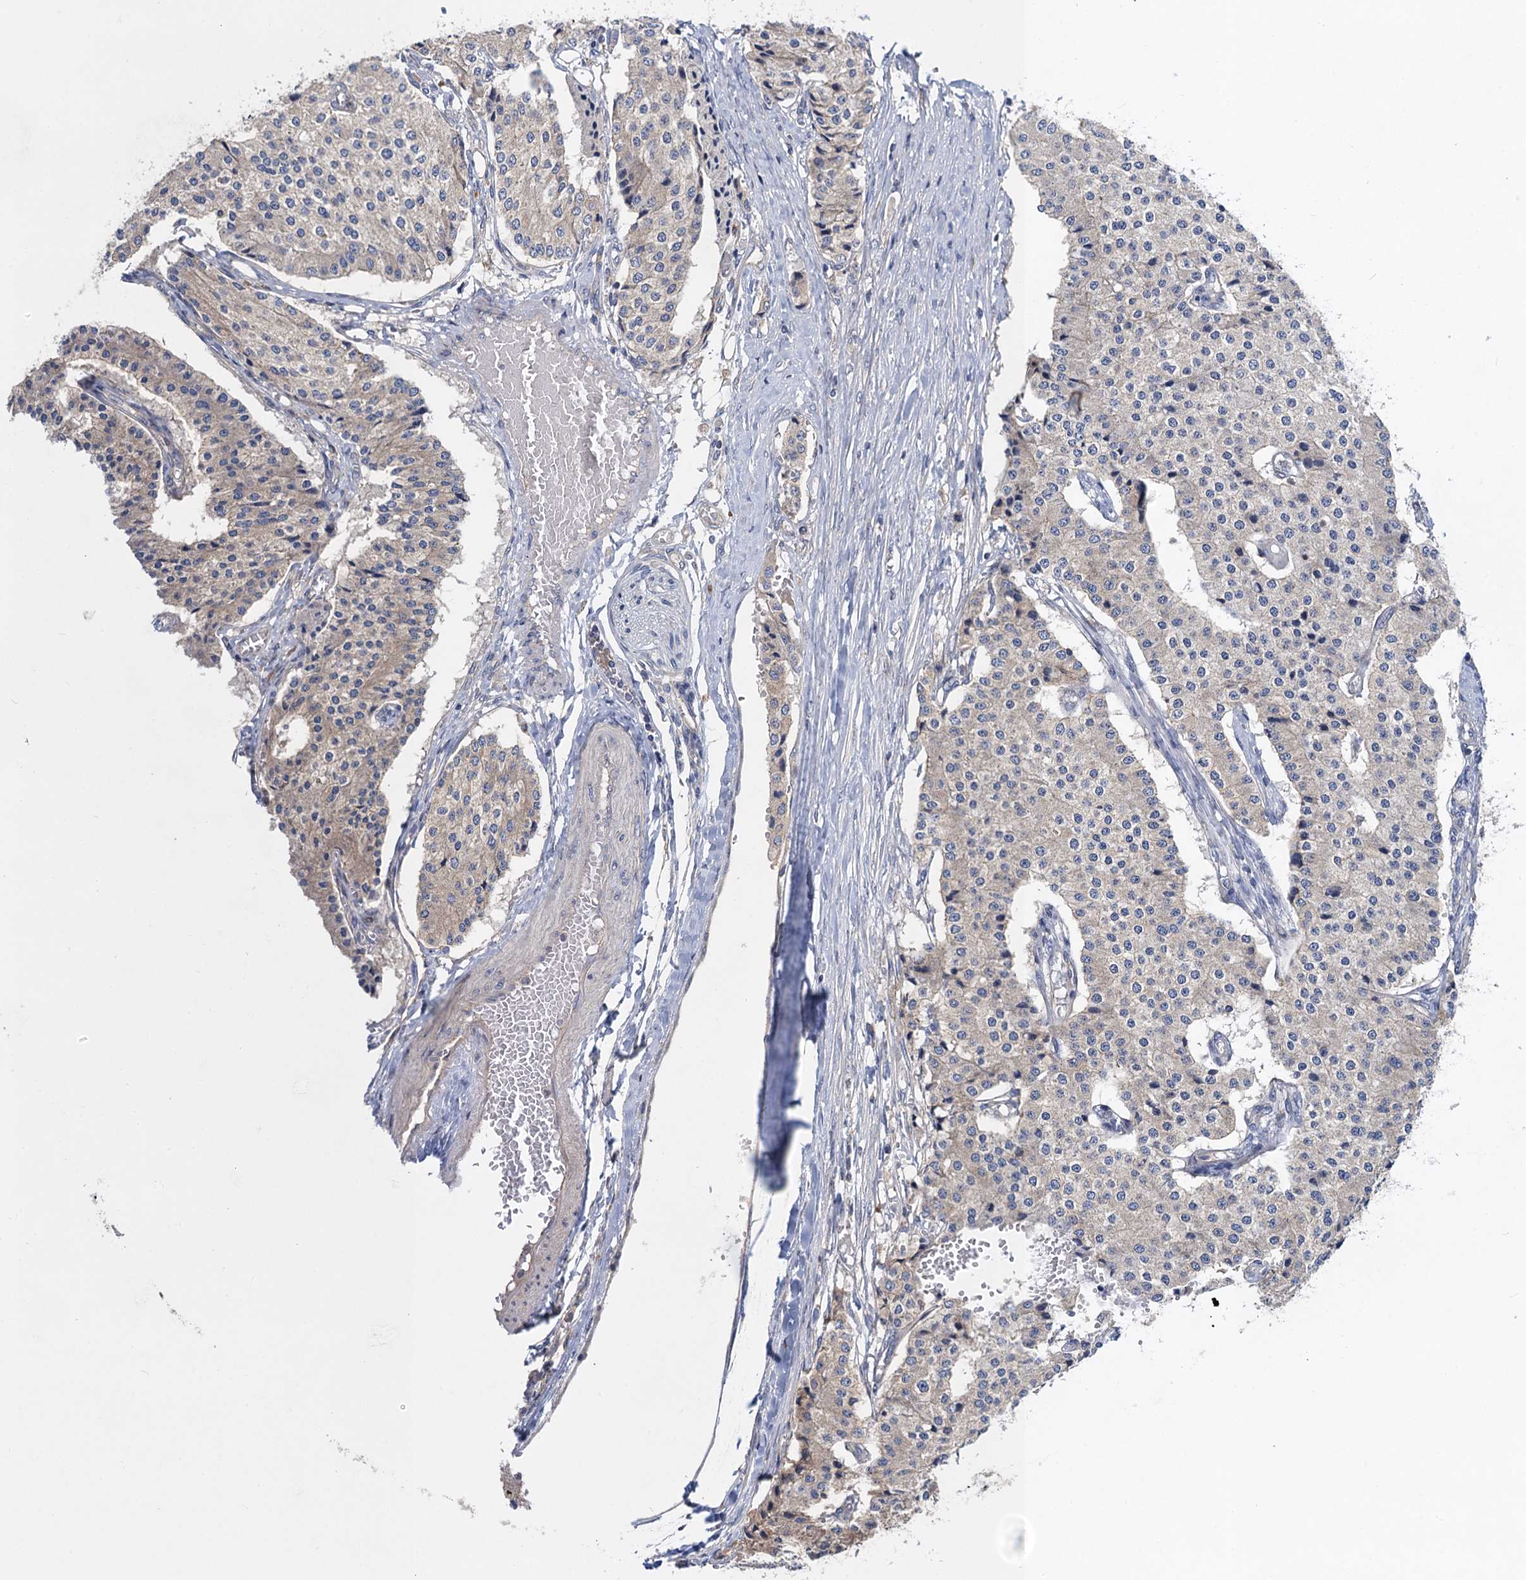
{"staining": {"intensity": "negative", "quantity": "none", "location": "none"}, "tissue": "carcinoid", "cell_type": "Tumor cells", "image_type": "cancer", "snomed": [{"axis": "morphology", "description": "Carcinoid, malignant, NOS"}, {"axis": "topography", "description": "Colon"}], "caption": "There is no significant positivity in tumor cells of carcinoid. (IHC, brightfield microscopy, high magnification).", "gene": "SNAP29", "patient": {"sex": "female", "age": 52}}